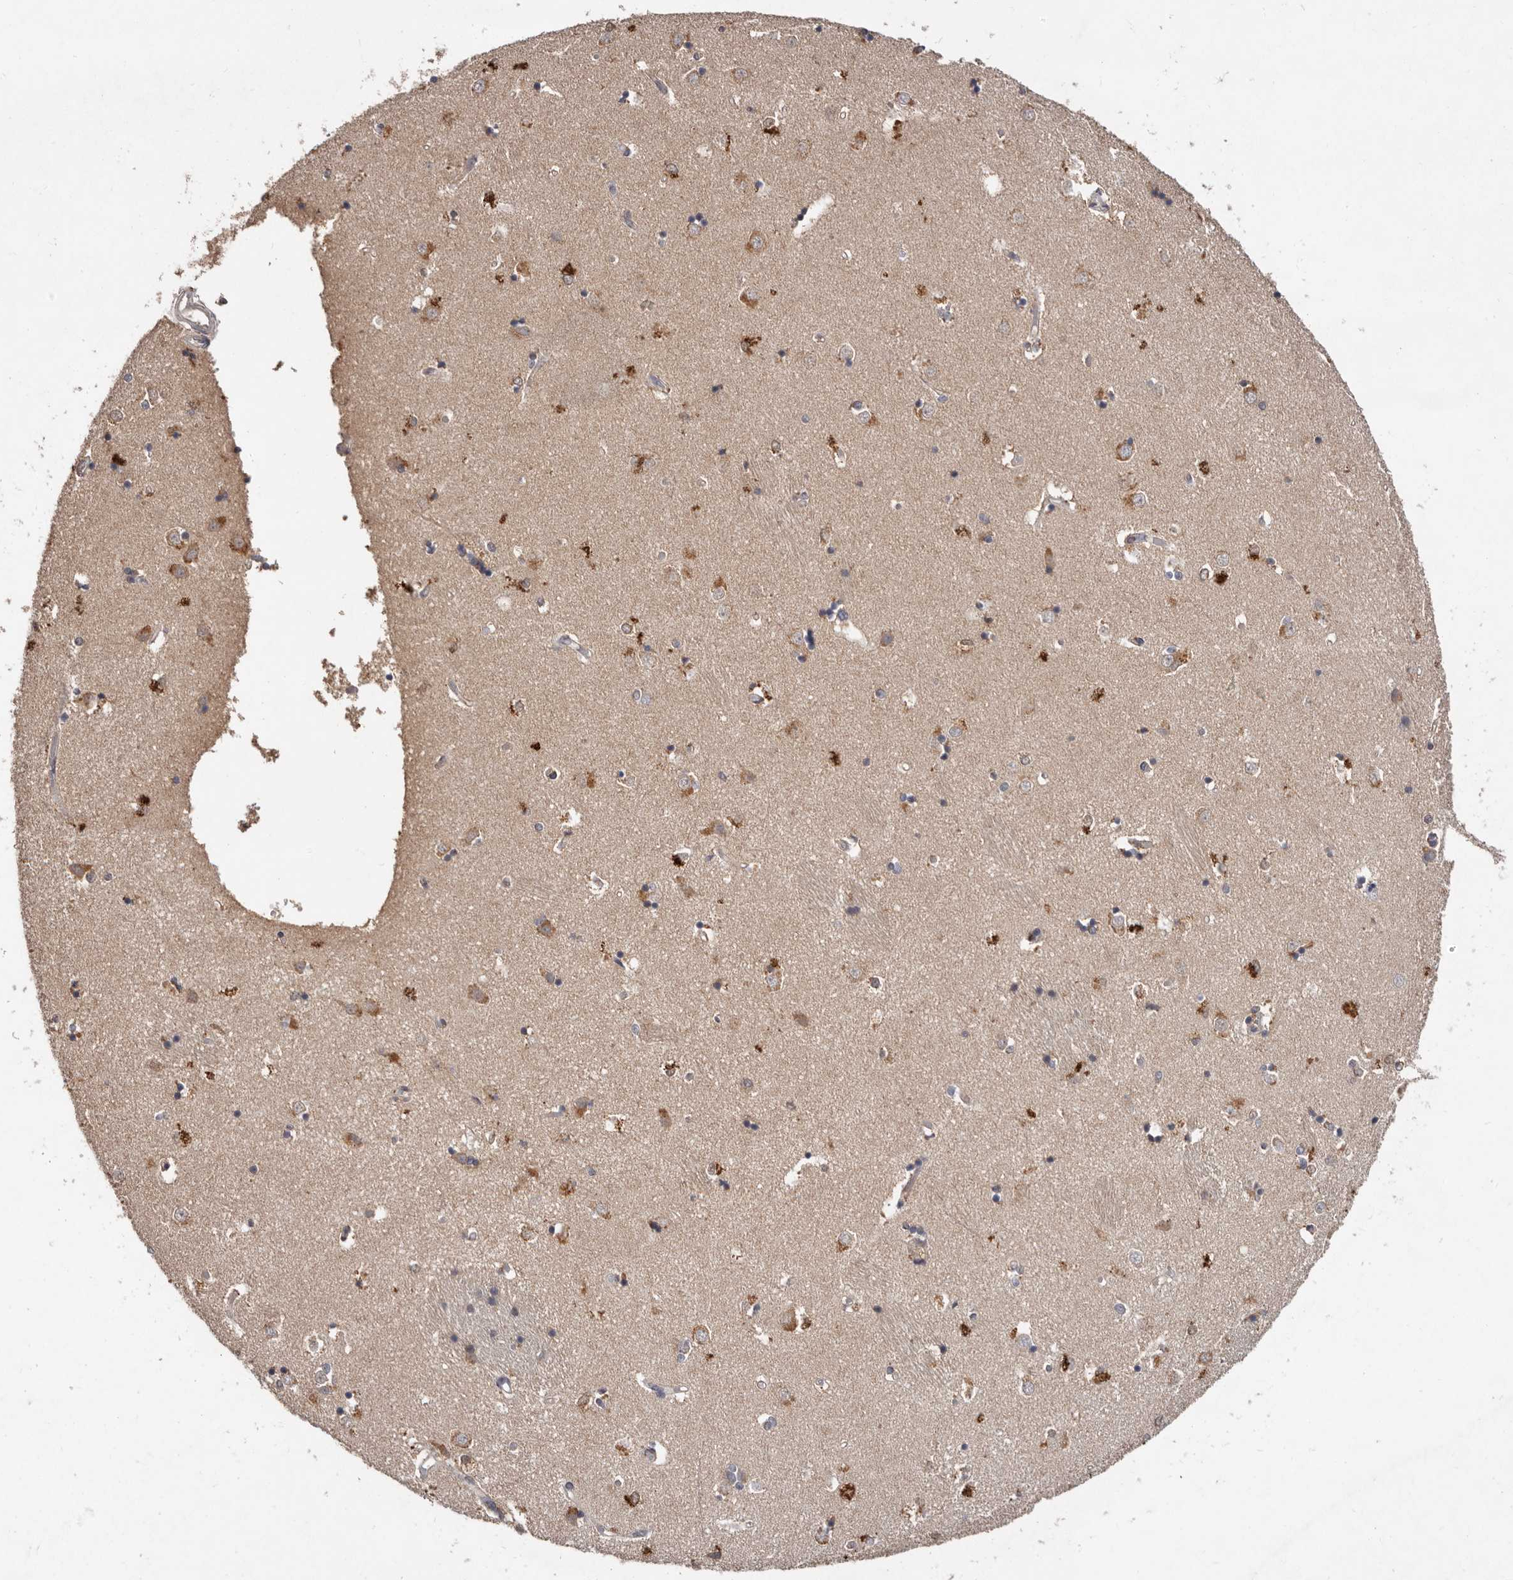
{"staining": {"intensity": "moderate", "quantity": "<25%", "location": "cytoplasmic/membranous"}, "tissue": "caudate", "cell_type": "Glial cells", "image_type": "normal", "snomed": [{"axis": "morphology", "description": "Normal tissue, NOS"}, {"axis": "topography", "description": "Lateral ventricle wall"}], "caption": "This is a photomicrograph of immunohistochemistry staining of benign caudate, which shows moderate staining in the cytoplasmic/membranous of glial cells.", "gene": "EDEM1", "patient": {"sex": "male", "age": 45}}